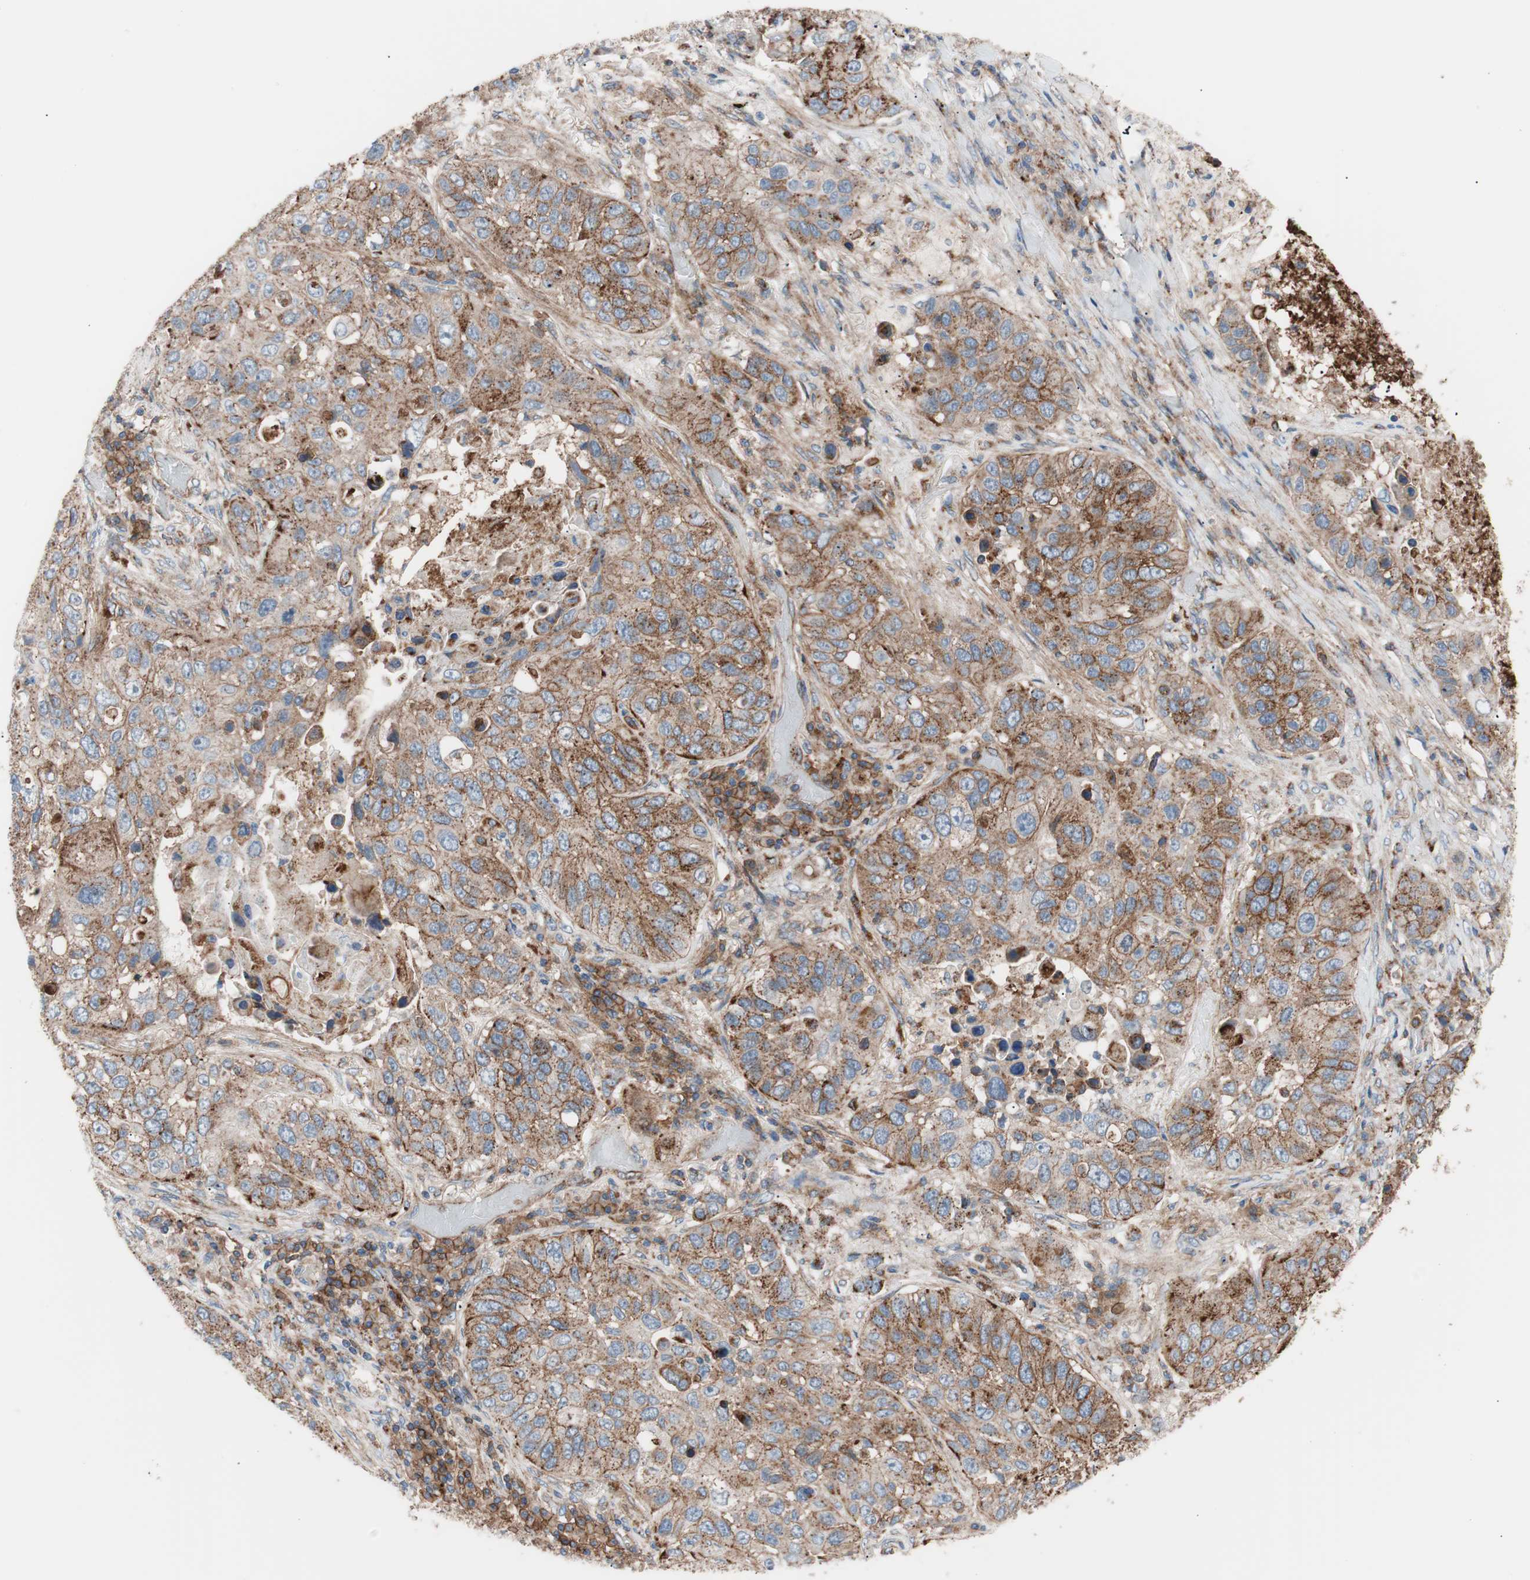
{"staining": {"intensity": "moderate", "quantity": ">75%", "location": "cytoplasmic/membranous"}, "tissue": "lung cancer", "cell_type": "Tumor cells", "image_type": "cancer", "snomed": [{"axis": "morphology", "description": "Squamous cell carcinoma, NOS"}, {"axis": "topography", "description": "Lung"}], "caption": "Immunohistochemical staining of squamous cell carcinoma (lung) demonstrates medium levels of moderate cytoplasmic/membranous positivity in approximately >75% of tumor cells.", "gene": "FLOT2", "patient": {"sex": "male", "age": 57}}